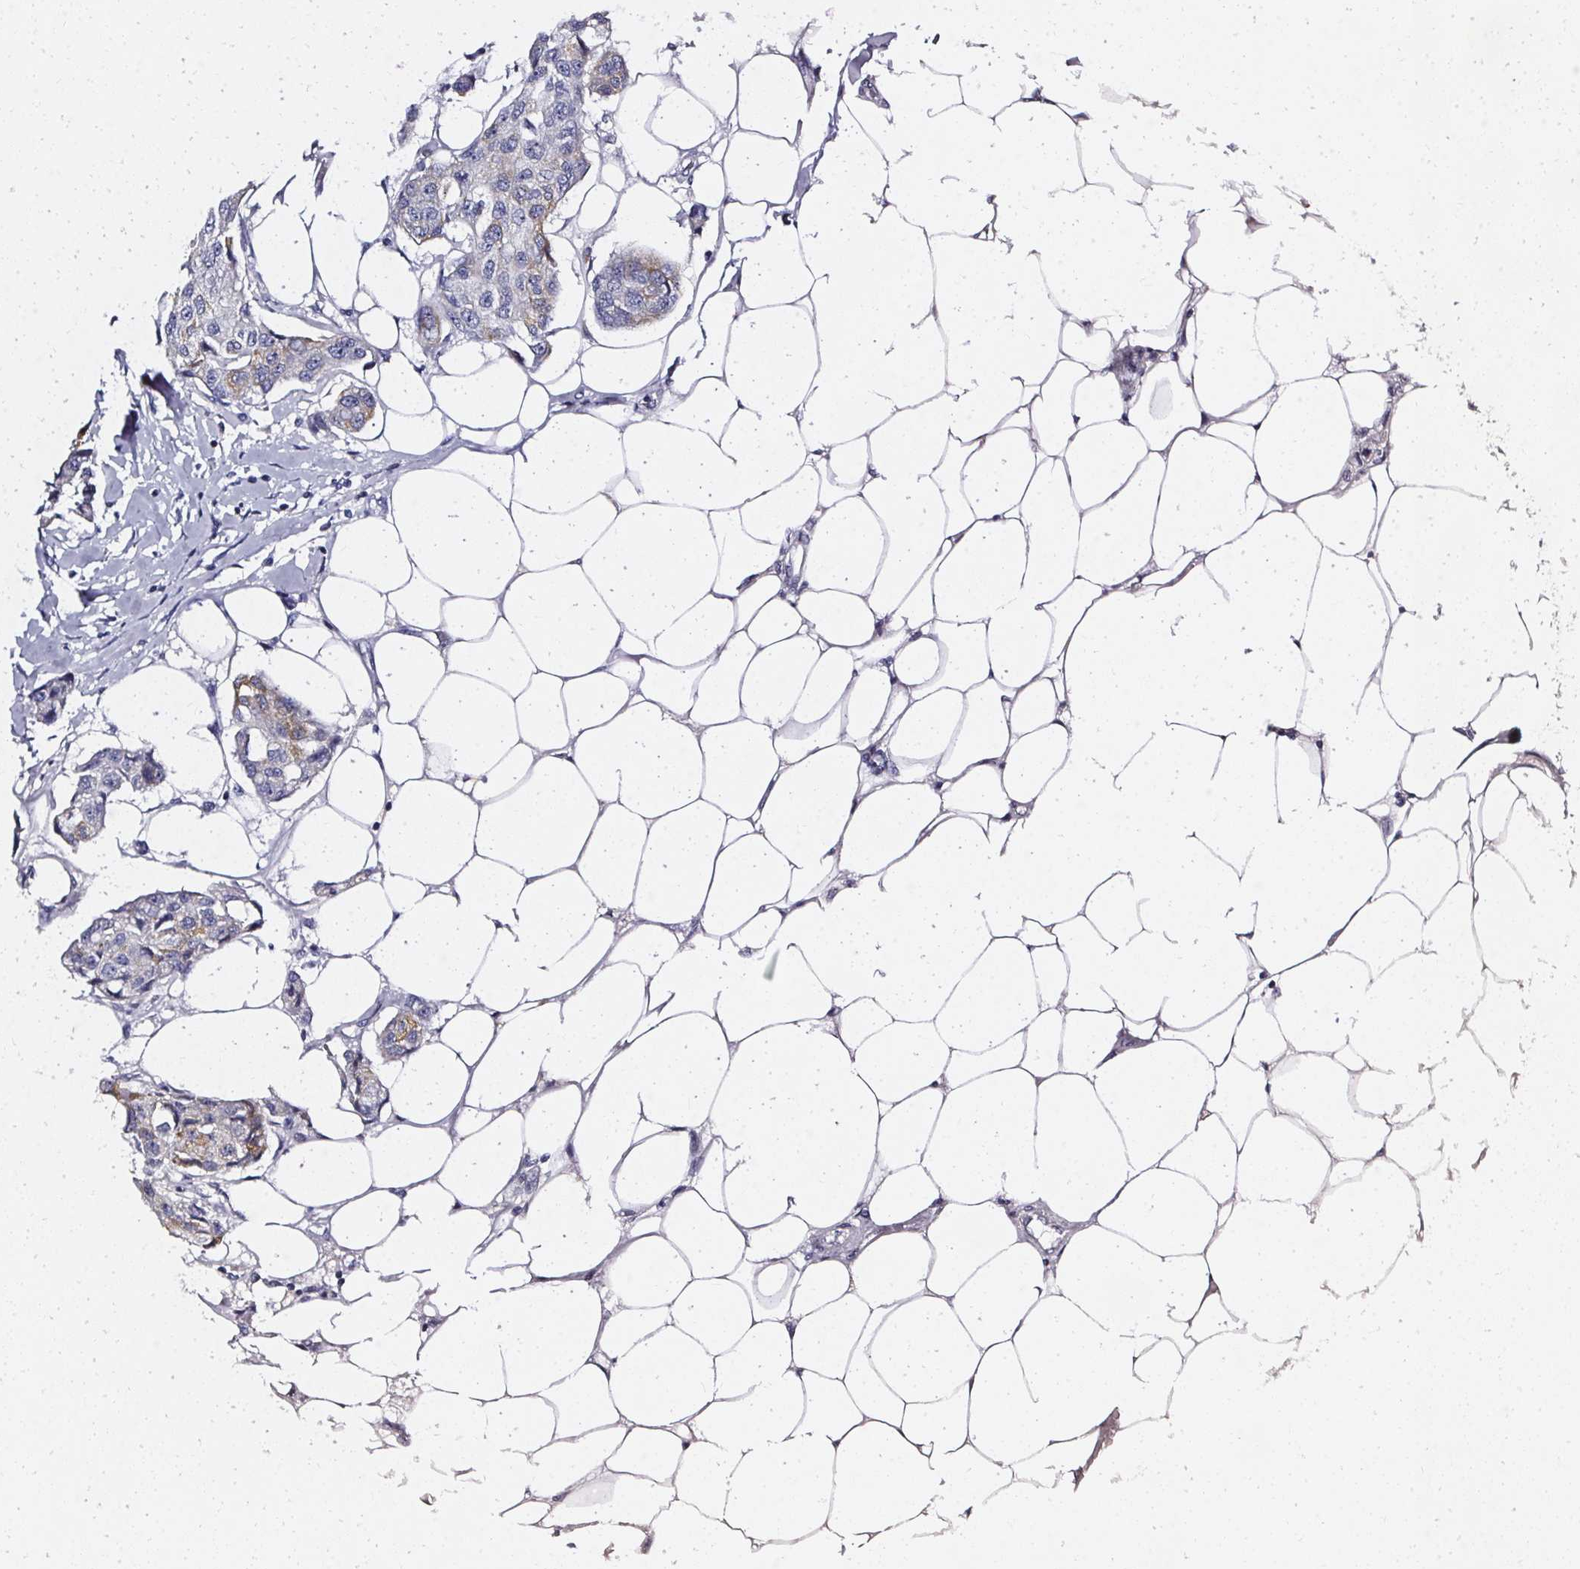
{"staining": {"intensity": "weak", "quantity": "<25%", "location": "cytoplasmic/membranous"}, "tissue": "breast cancer", "cell_type": "Tumor cells", "image_type": "cancer", "snomed": [{"axis": "morphology", "description": "Duct carcinoma"}, {"axis": "topography", "description": "Breast"}, {"axis": "topography", "description": "Lymph node"}], "caption": "DAB (3,3'-diaminobenzidine) immunohistochemical staining of breast invasive ductal carcinoma displays no significant staining in tumor cells.", "gene": "ELAVL2", "patient": {"sex": "female", "age": 80}}